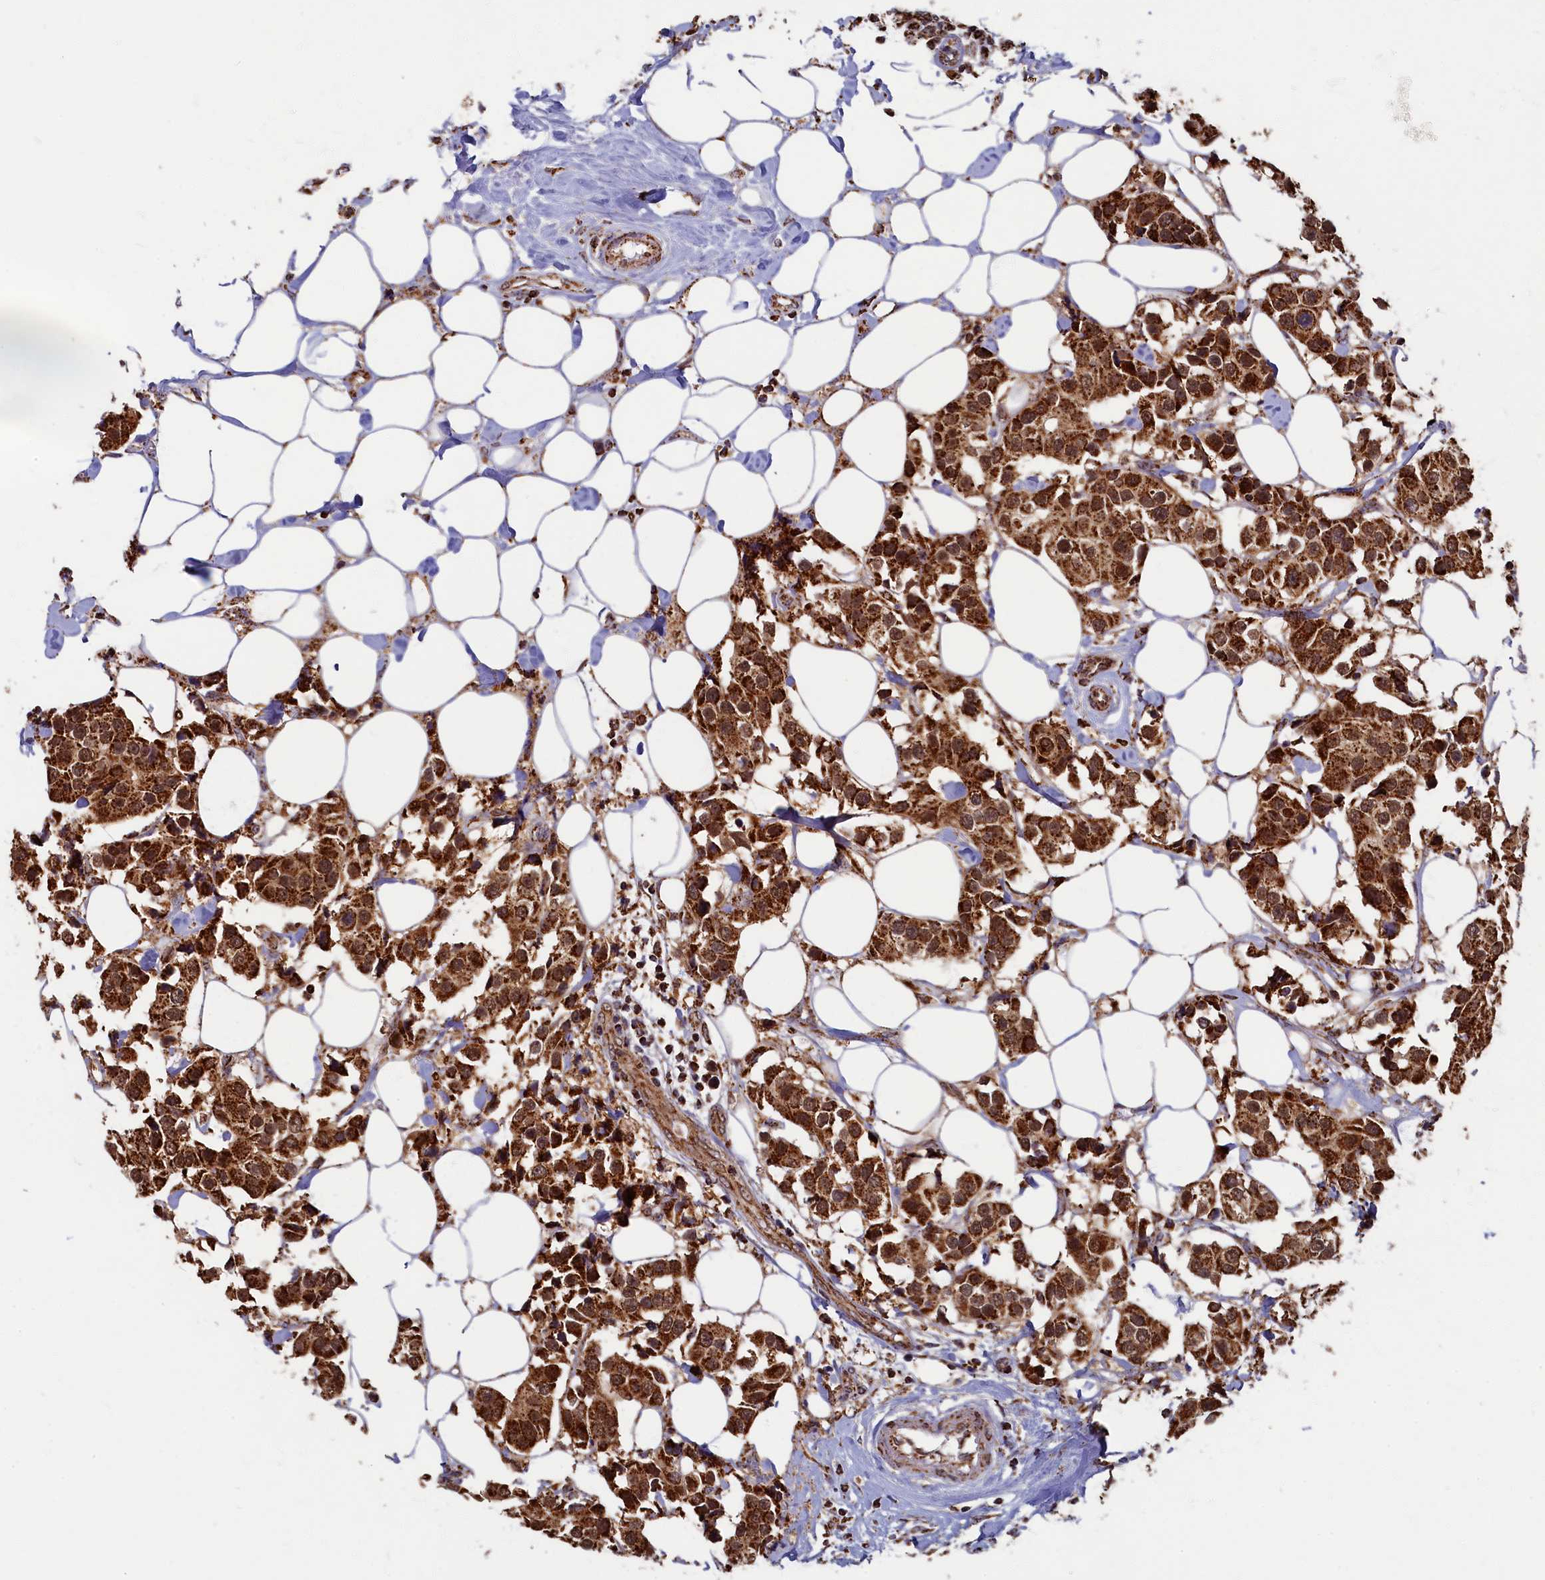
{"staining": {"intensity": "strong", "quantity": ">75%", "location": "cytoplasmic/membranous"}, "tissue": "breast cancer", "cell_type": "Tumor cells", "image_type": "cancer", "snomed": [{"axis": "morphology", "description": "Normal tissue, NOS"}, {"axis": "morphology", "description": "Duct carcinoma"}, {"axis": "topography", "description": "Breast"}], "caption": "This photomicrograph demonstrates IHC staining of breast cancer, with high strong cytoplasmic/membranous expression in approximately >75% of tumor cells.", "gene": "SPR", "patient": {"sex": "female", "age": 39}}